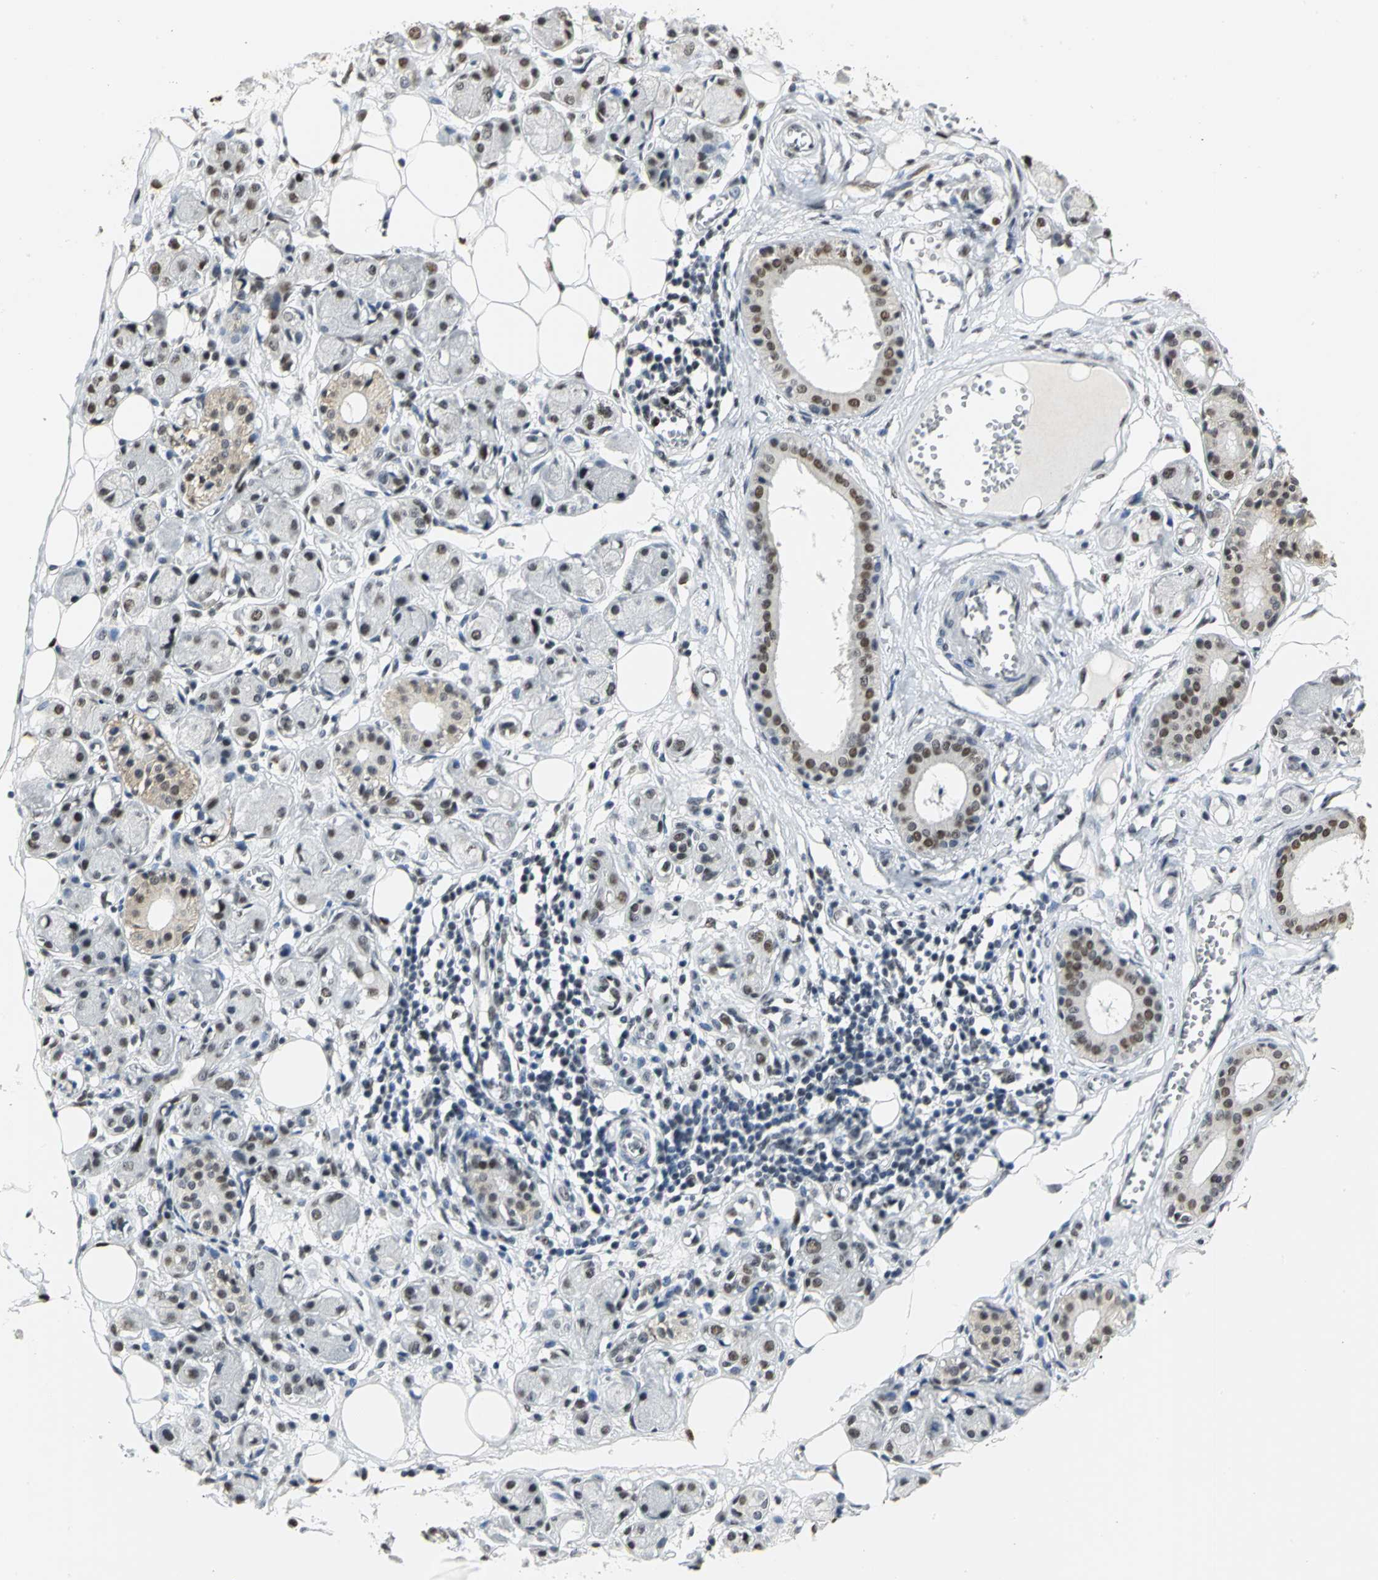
{"staining": {"intensity": "moderate", "quantity": "25%-75%", "location": "nuclear"}, "tissue": "adipose tissue", "cell_type": "Adipocytes", "image_type": "normal", "snomed": [{"axis": "morphology", "description": "Normal tissue, NOS"}, {"axis": "morphology", "description": "Inflammation, NOS"}, {"axis": "topography", "description": "Vascular tissue"}, {"axis": "topography", "description": "Salivary gland"}], "caption": "IHC (DAB) staining of normal human adipose tissue reveals moderate nuclear protein staining in about 25%-75% of adipocytes.", "gene": "CCDC88C", "patient": {"sex": "female", "age": 75}}